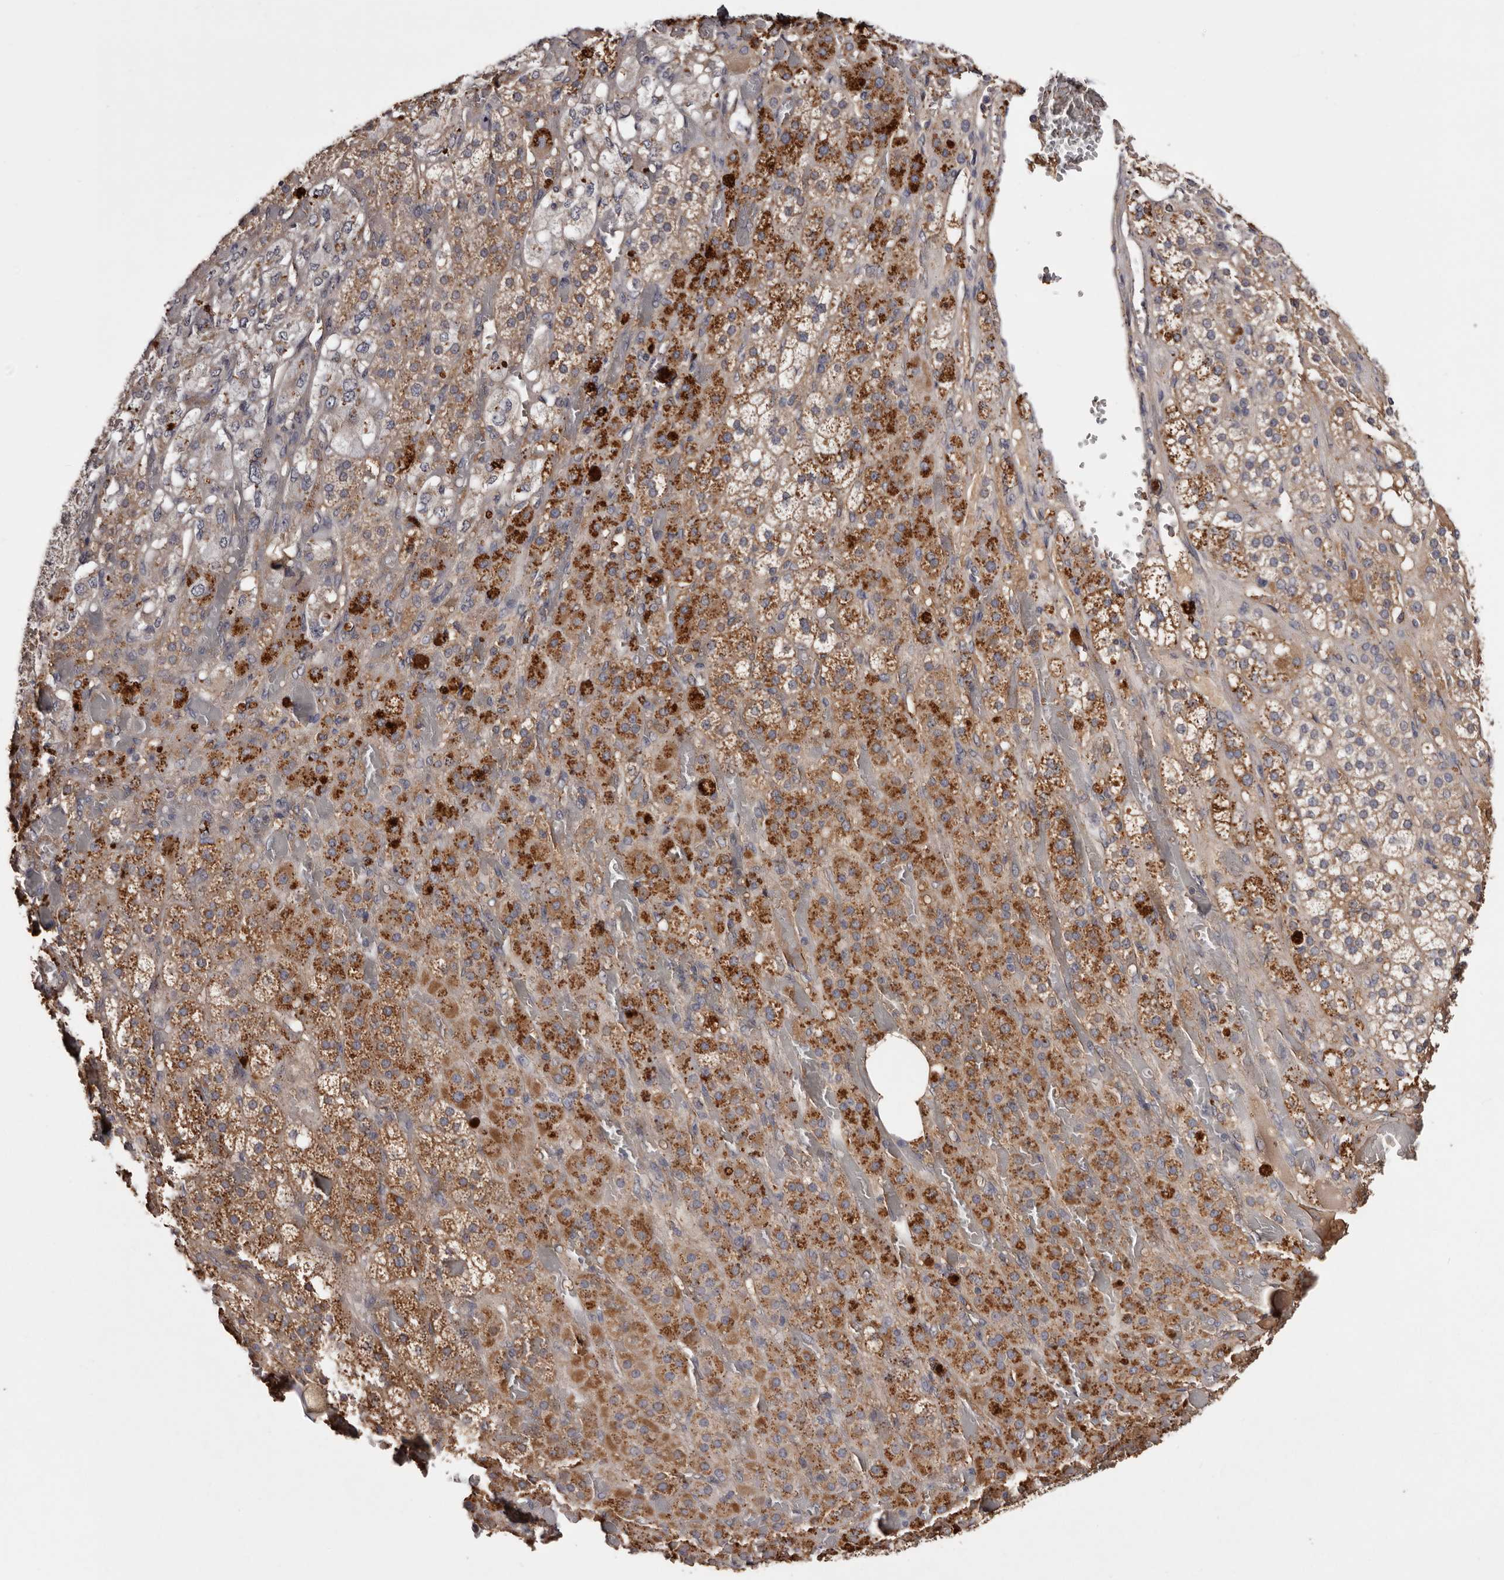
{"staining": {"intensity": "moderate", "quantity": ">75%", "location": "cytoplasmic/membranous"}, "tissue": "adrenal gland", "cell_type": "Glandular cells", "image_type": "normal", "snomed": [{"axis": "morphology", "description": "Normal tissue, NOS"}, {"axis": "topography", "description": "Adrenal gland"}], "caption": "This image displays IHC staining of unremarkable adrenal gland, with medium moderate cytoplasmic/membranous positivity in about >75% of glandular cells.", "gene": "CYP1B1", "patient": {"sex": "female", "age": 59}}